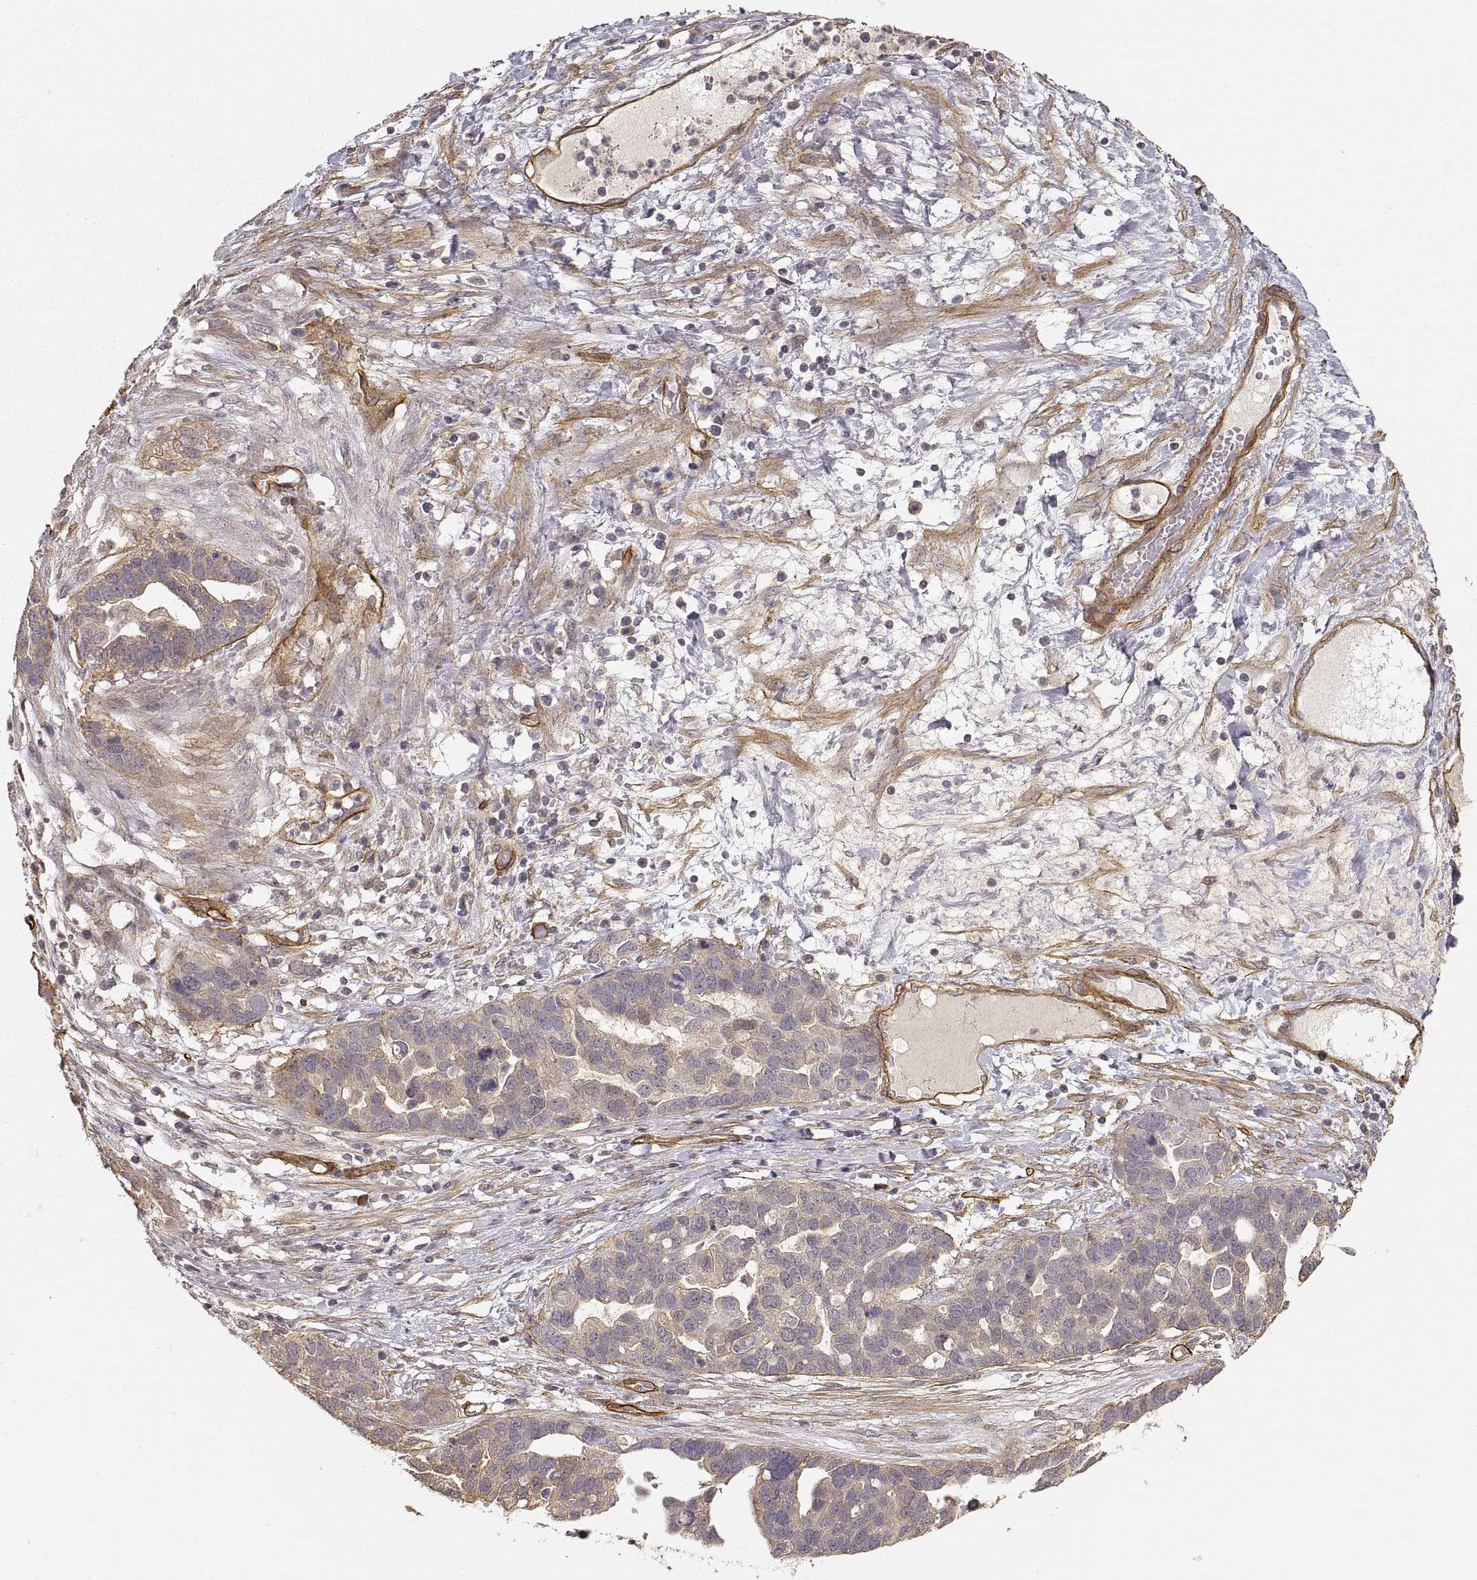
{"staining": {"intensity": "negative", "quantity": "none", "location": "none"}, "tissue": "ovarian cancer", "cell_type": "Tumor cells", "image_type": "cancer", "snomed": [{"axis": "morphology", "description": "Cystadenocarcinoma, serous, NOS"}, {"axis": "topography", "description": "Ovary"}], "caption": "The immunohistochemistry image has no significant staining in tumor cells of ovarian serous cystadenocarcinoma tissue. (IHC, brightfield microscopy, high magnification).", "gene": "LAMA4", "patient": {"sex": "female", "age": 54}}